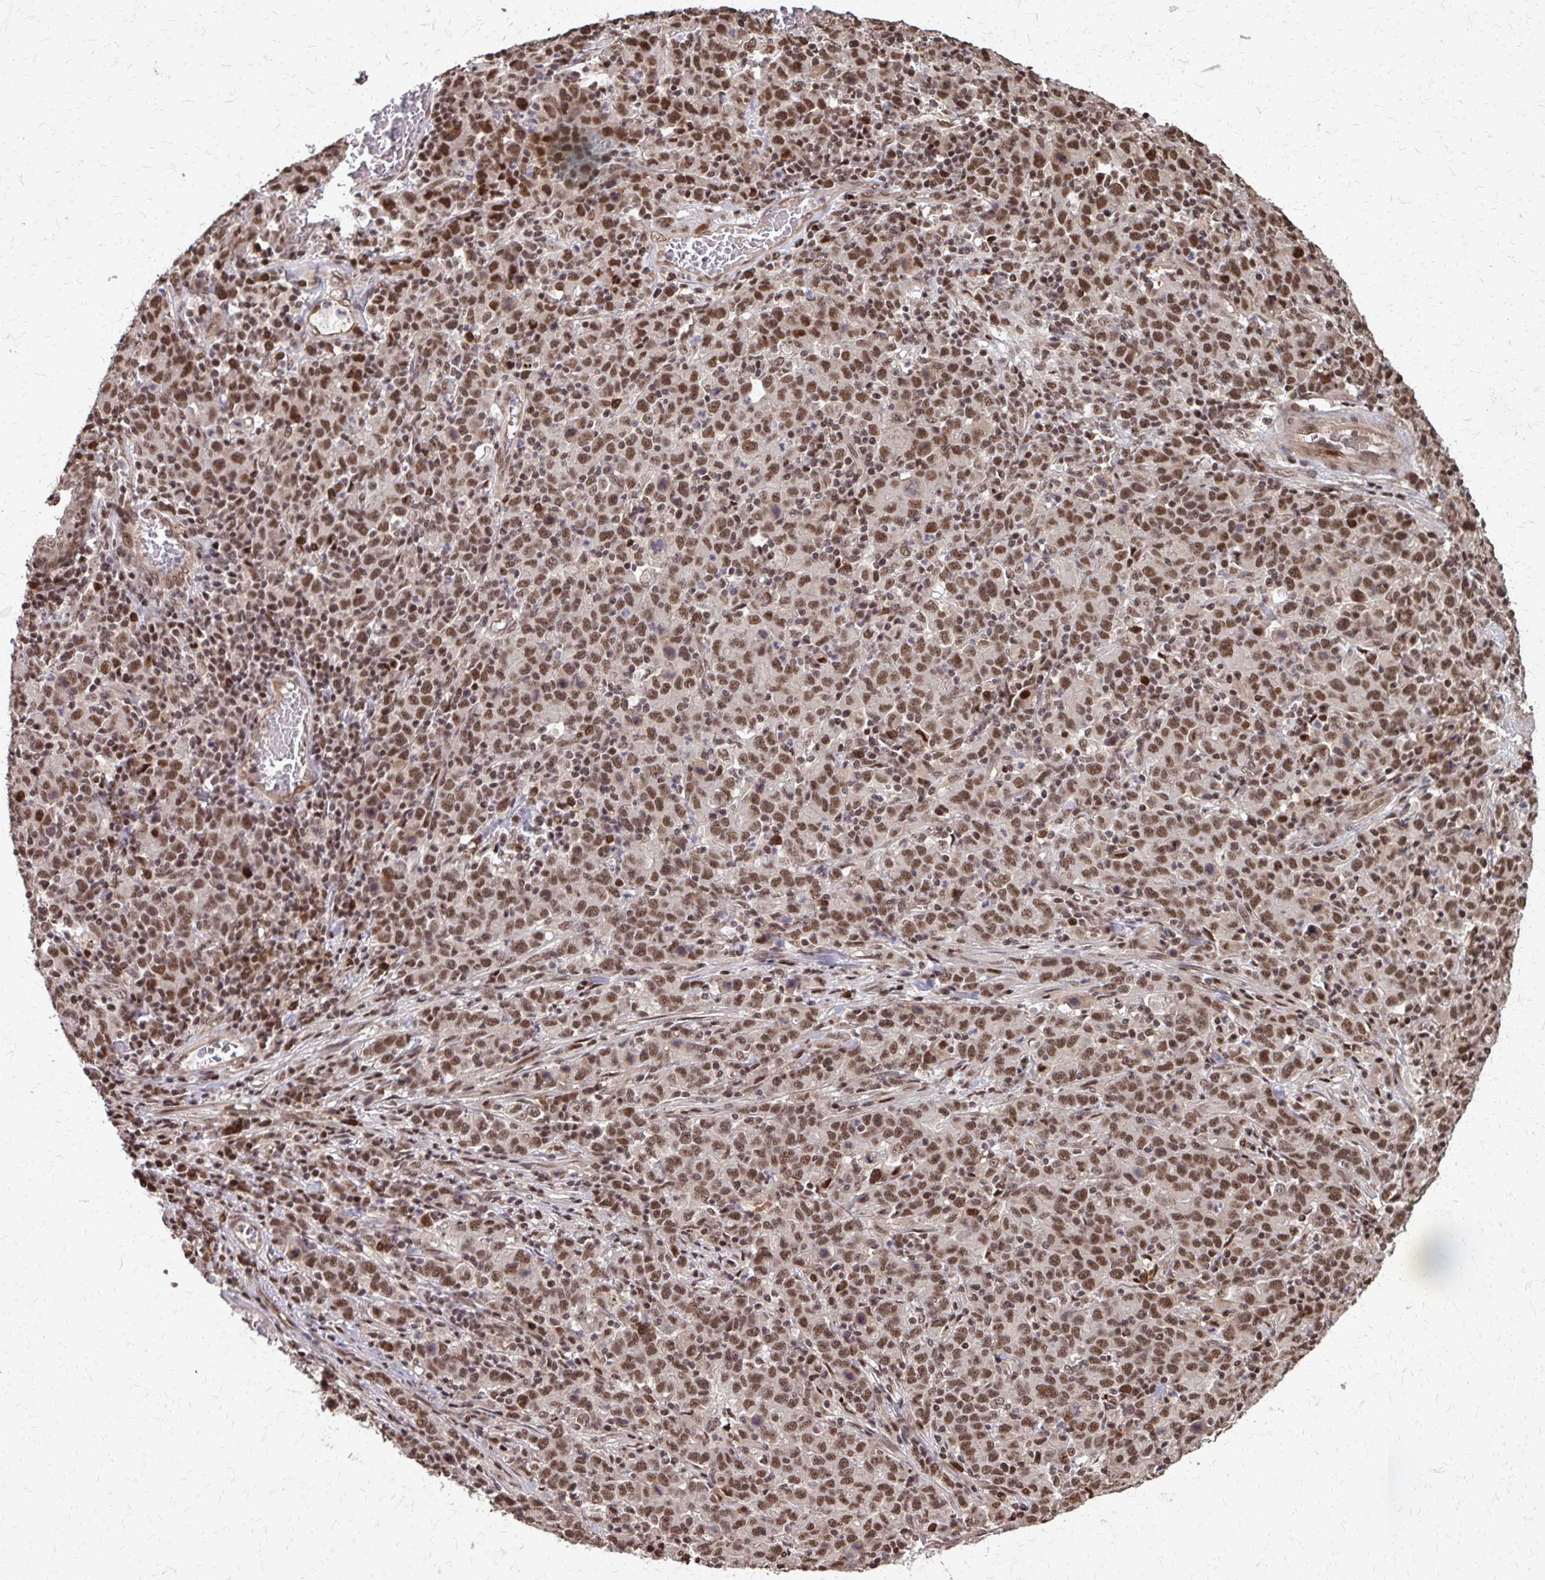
{"staining": {"intensity": "moderate", "quantity": ">75%", "location": "nuclear"}, "tissue": "stomach cancer", "cell_type": "Tumor cells", "image_type": "cancer", "snomed": [{"axis": "morphology", "description": "Adenocarcinoma, NOS"}, {"axis": "topography", "description": "Stomach, upper"}], "caption": "Stomach adenocarcinoma stained with a brown dye shows moderate nuclear positive staining in about >75% of tumor cells.", "gene": "SS18", "patient": {"sex": "male", "age": 69}}